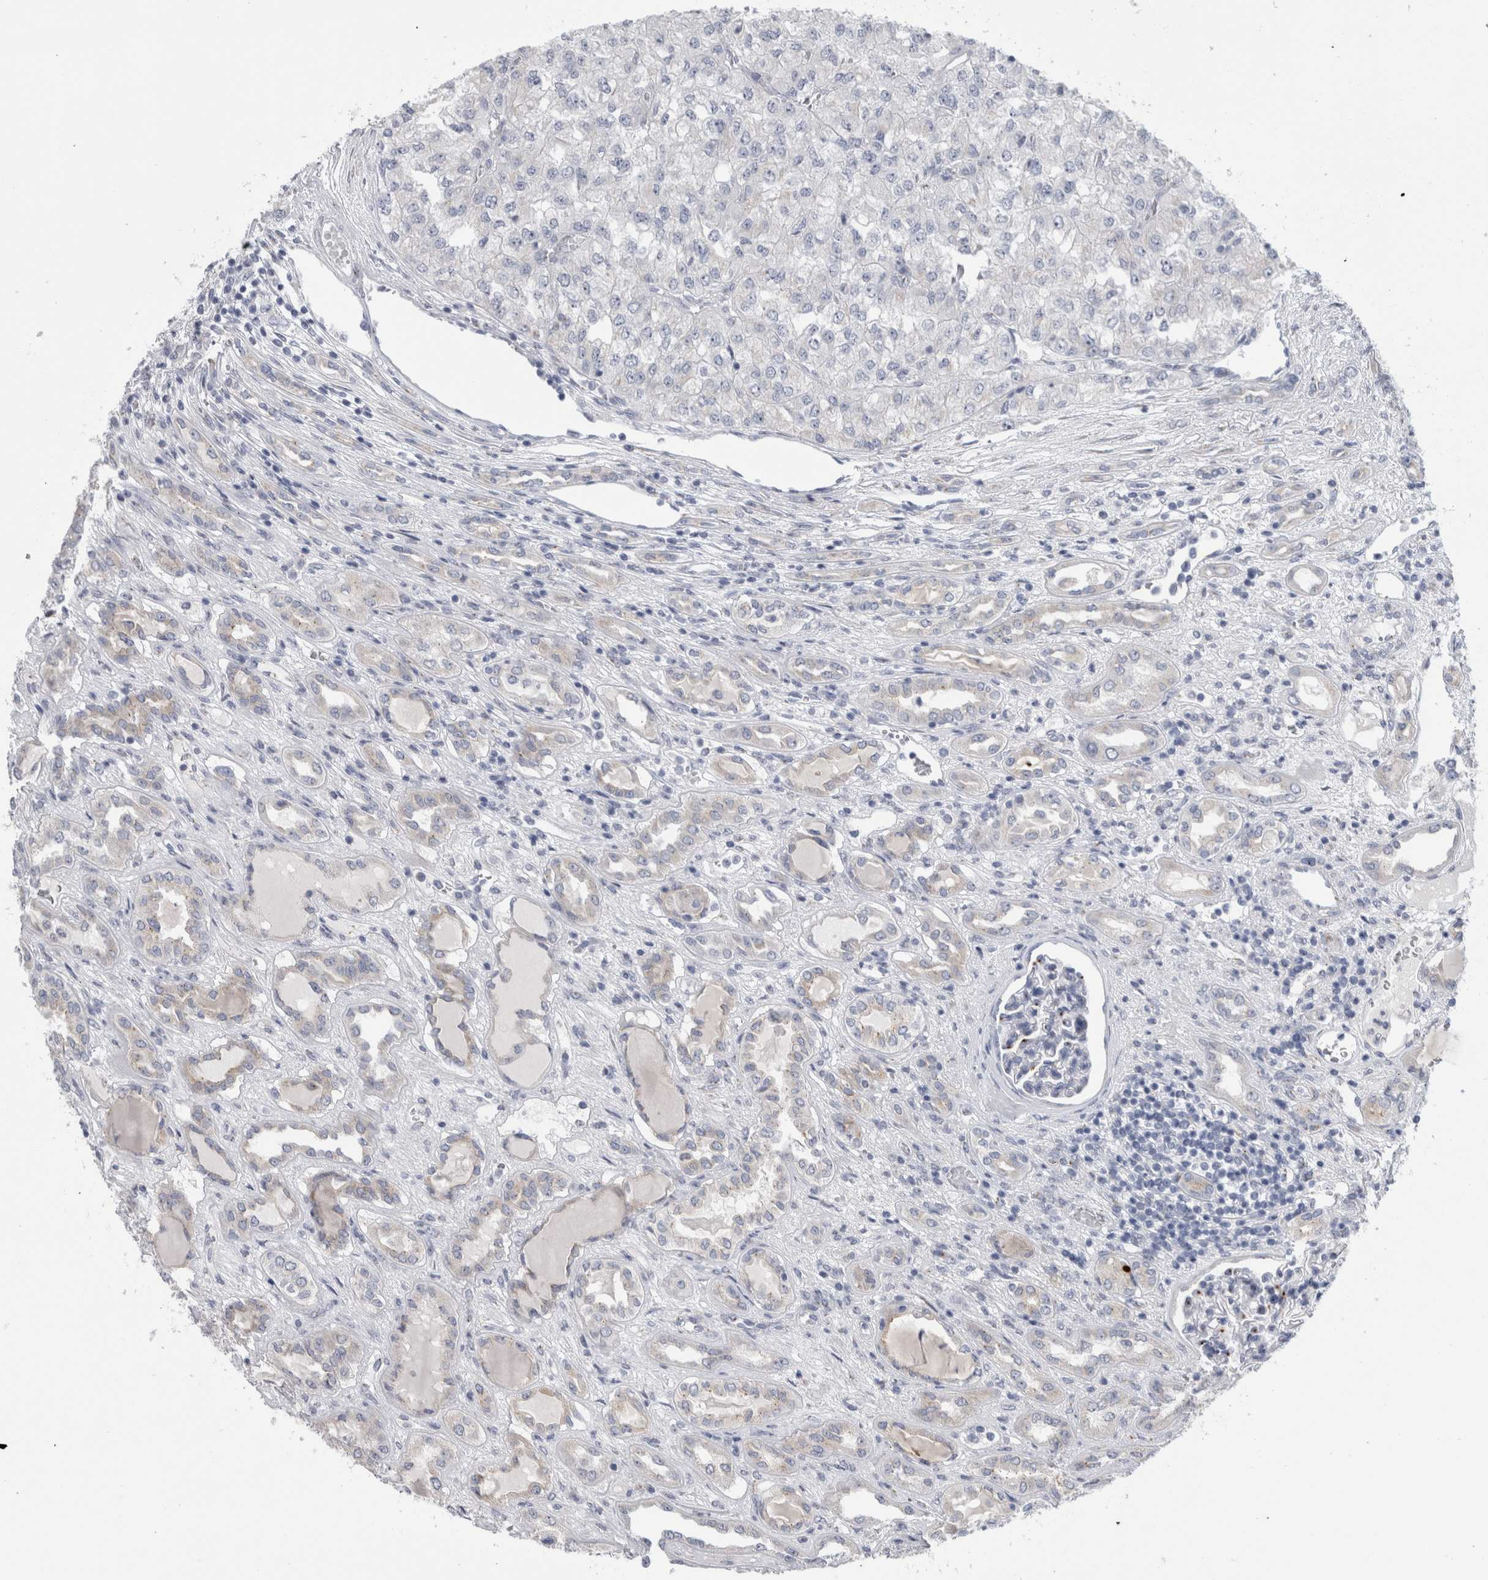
{"staining": {"intensity": "negative", "quantity": "none", "location": "none"}, "tissue": "renal cancer", "cell_type": "Tumor cells", "image_type": "cancer", "snomed": [{"axis": "morphology", "description": "Adenocarcinoma, NOS"}, {"axis": "topography", "description": "Kidney"}], "caption": "Protein analysis of renal adenocarcinoma shows no significant staining in tumor cells. Brightfield microscopy of immunohistochemistry (IHC) stained with DAB (3,3'-diaminobenzidine) (brown) and hematoxylin (blue), captured at high magnification.", "gene": "AKAP9", "patient": {"sex": "female", "age": 54}}